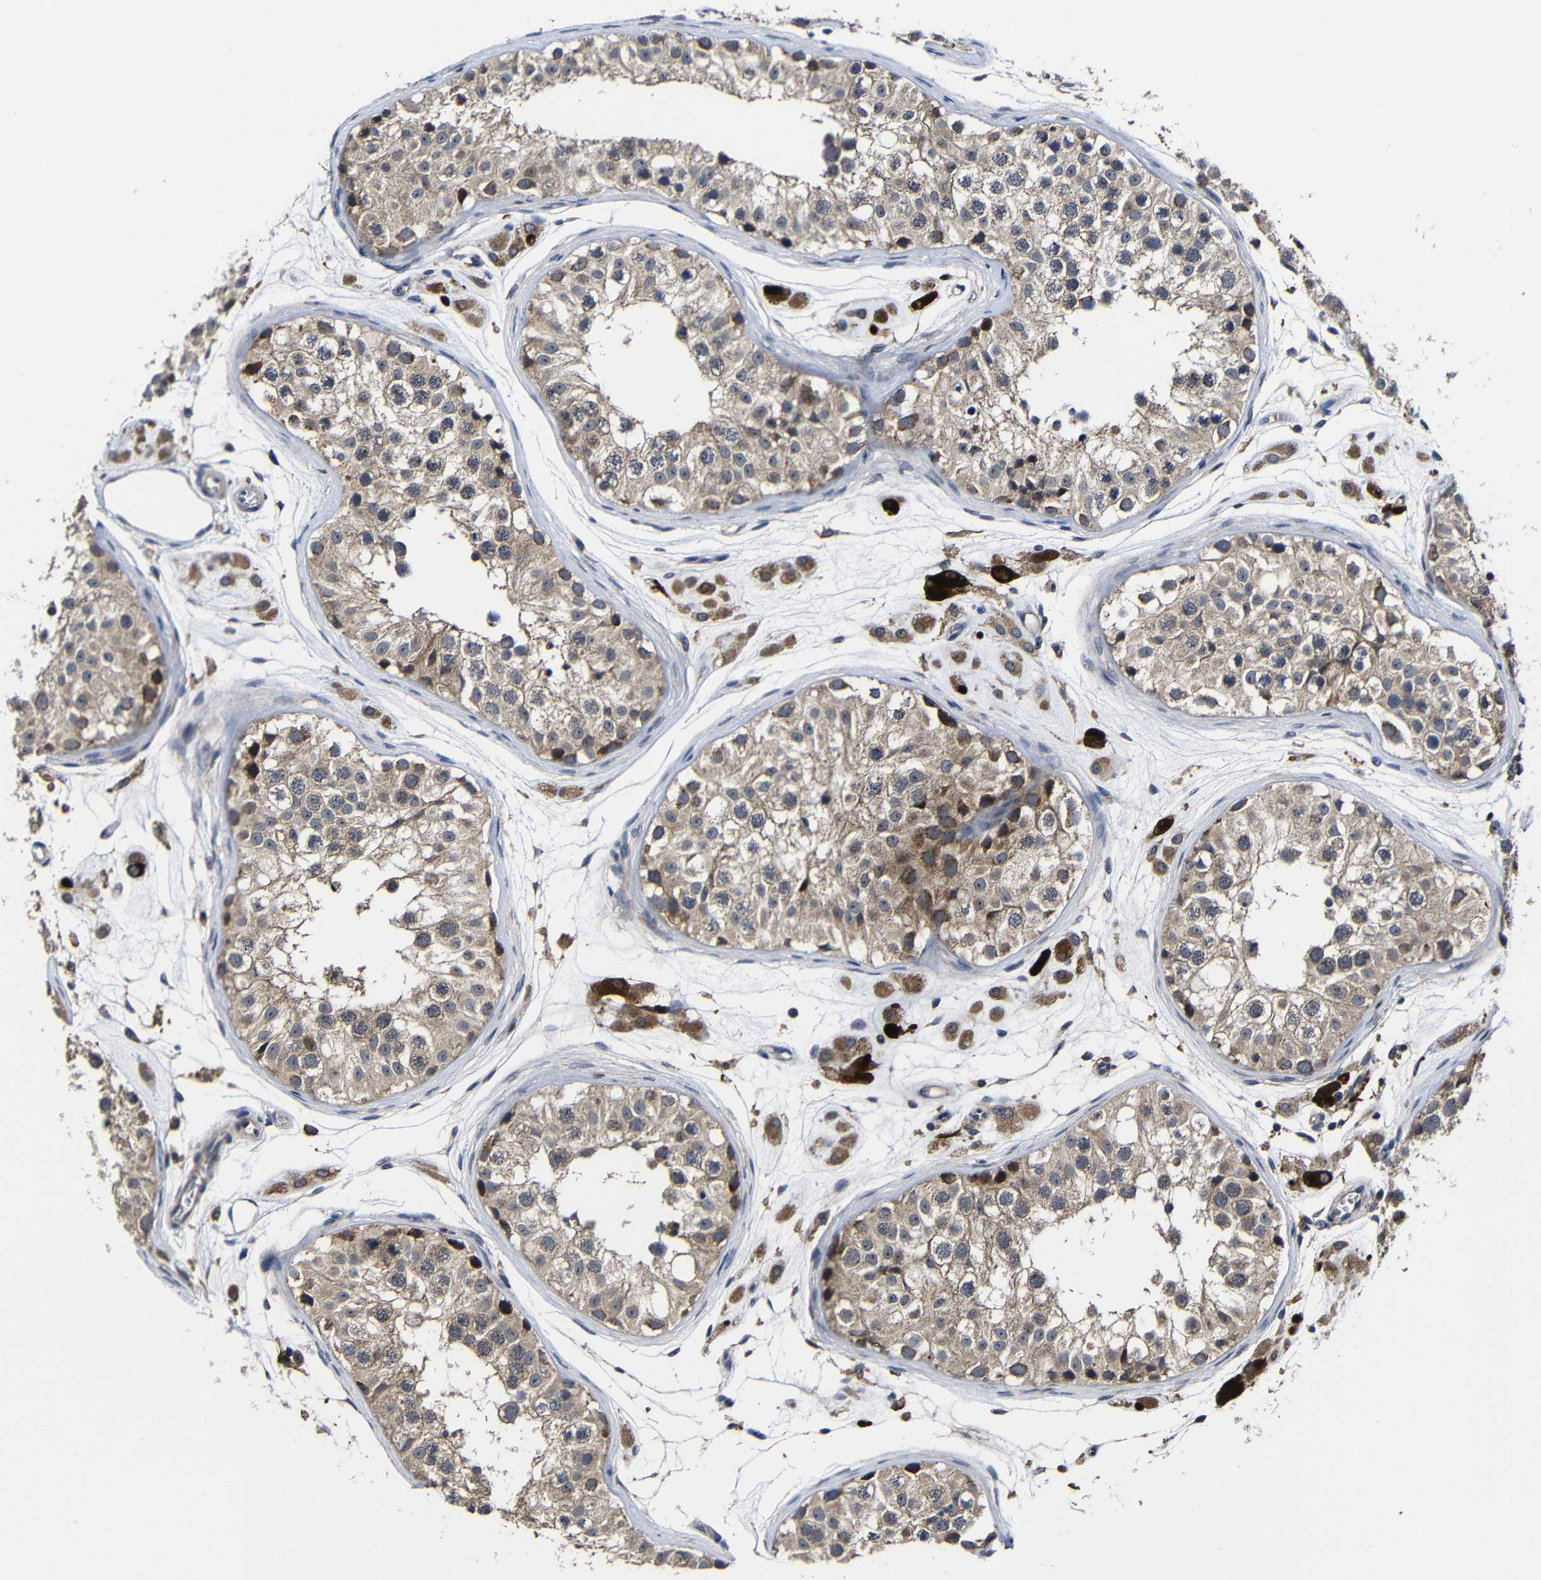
{"staining": {"intensity": "weak", "quantity": ">75%", "location": "cytoplasmic/membranous"}, "tissue": "testis", "cell_type": "Cells in seminiferous ducts", "image_type": "normal", "snomed": [{"axis": "morphology", "description": "Normal tissue, NOS"}, {"axis": "morphology", "description": "Adenocarcinoma, metastatic, NOS"}, {"axis": "topography", "description": "Testis"}], "caption": "Human testis stained for a protein (brown) exhibits weak cytoplasmic/membranous positive staining in about >75% of cells in seminiferous ducts.", "gene": "LPAR5", "patient": {"sex": "male", "age": 26}}